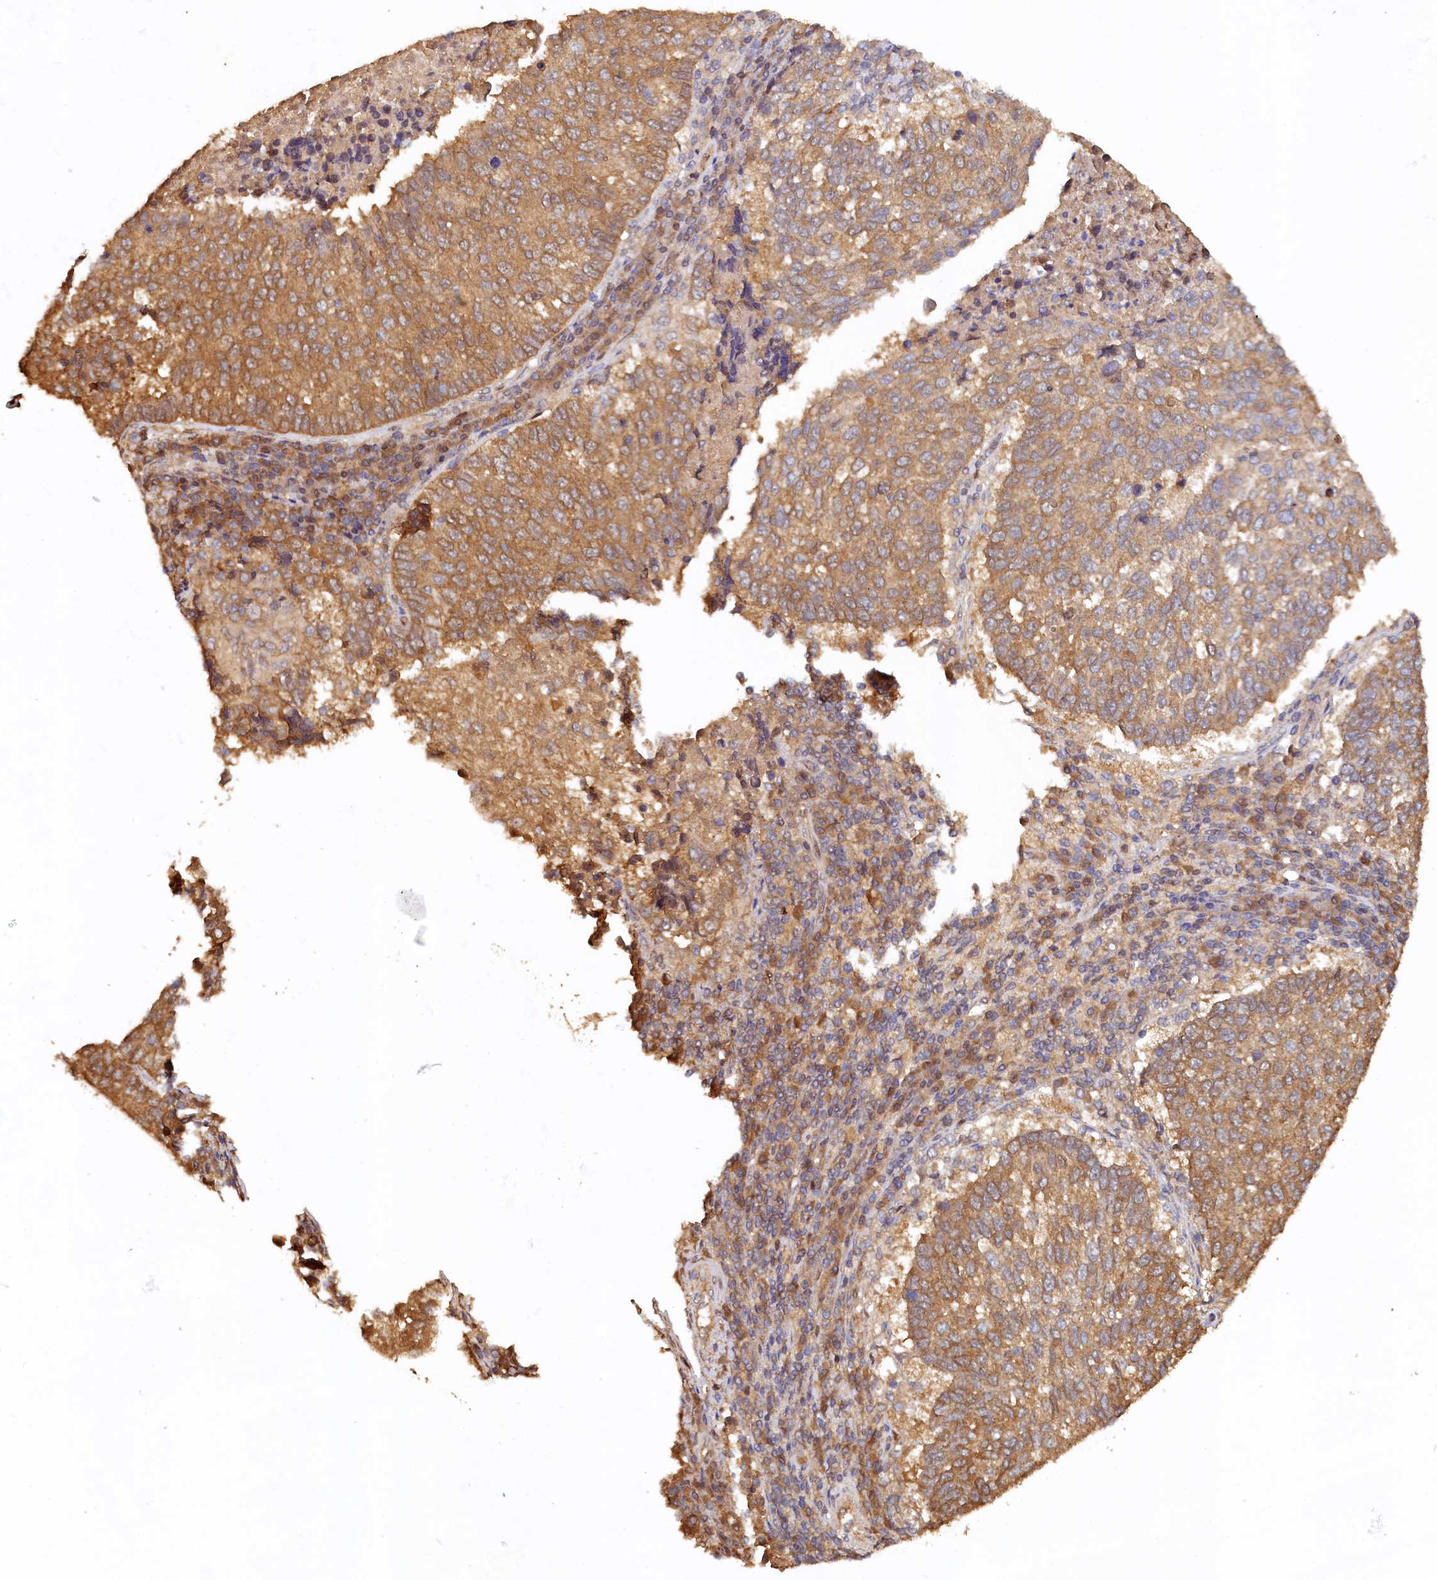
{"staining": {"intensity": "moderate", "quantity": ">75%", "location": "cytoplasmic/membranous"}, "tissue": "lung cancer", "cell_type": "Tumor cells", "image_type": "cancer", "snomed": [{"axis": "morphology", "description": "Squamous cell carcinoma, NOS"}, {"axis": "topography", "description": "Lung"}], "caption": "IHC micrograph of human lung cancer (squamous cell carcinoma) stained for a protein (brown), which reveals medium levels of moderate cytoplasmic/membranous staining in approximately >75% of tumor cells.", "gene": "UBL7", "patient": {"sex": "male", "age": 73}}